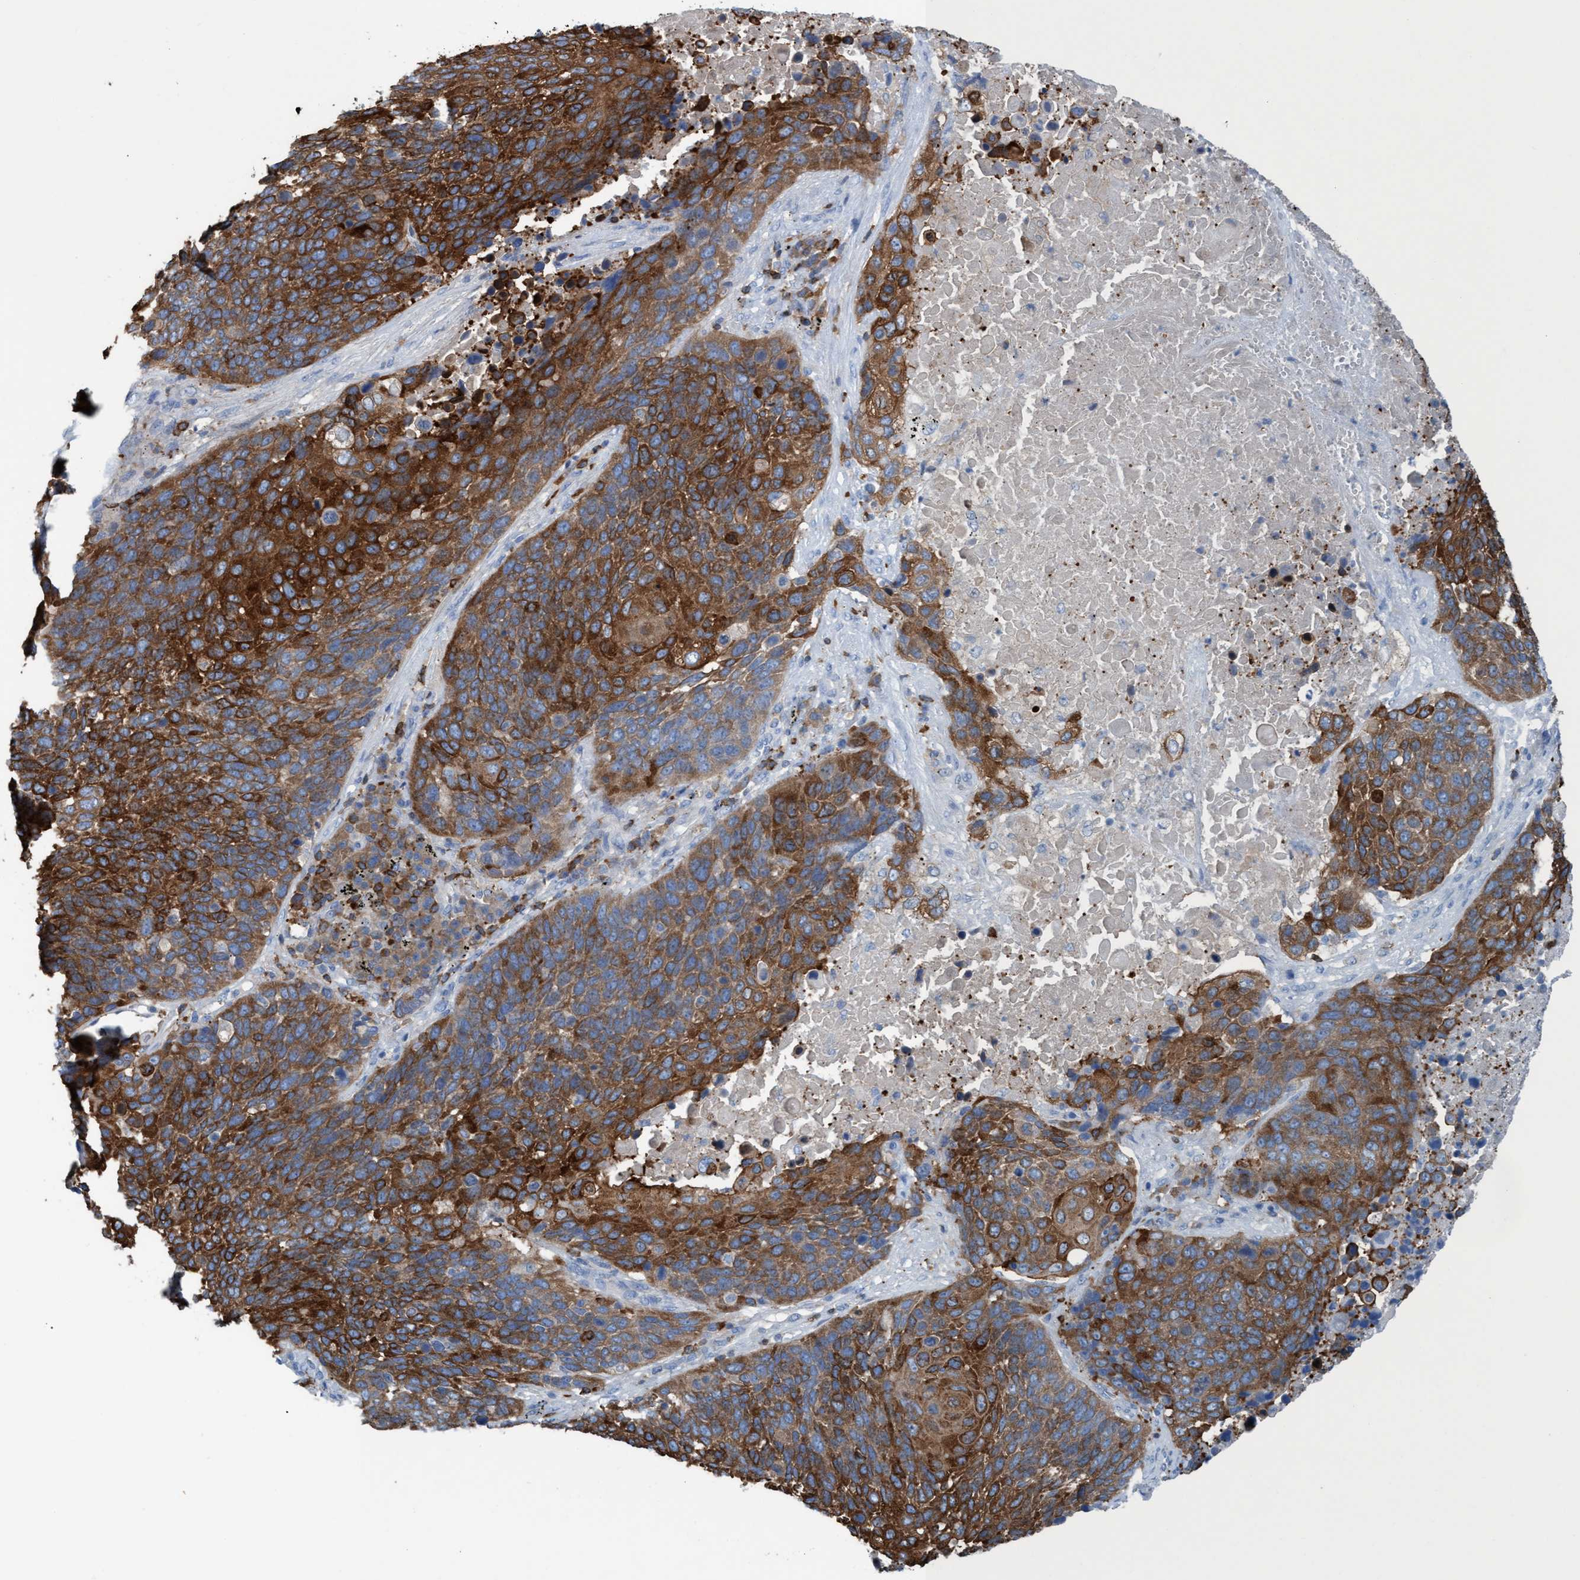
{"staining": {"intensity": "strong", "quantity": ">75%", "location": "cytoplasmic/membranous"}, "tissue": "lung cancer", "cell_type": "Tumor cells", "image_type": "cancer", "snomed": [{"axis": "morphology", "description": "Squamous cell carcinoma, NOS"}, {"axis": "topography", "description": "Lung"}], "caption": "Lung cancer (squamous cell carcinoma) stained with DAB (3,3'-diaminobenzidine) IHC shows high levels of strong cytoplasmic/membranous staining in approximately >75% of tumor cells.", "gene": "EZR", "patient": {"sex": "male", "age": 66}}